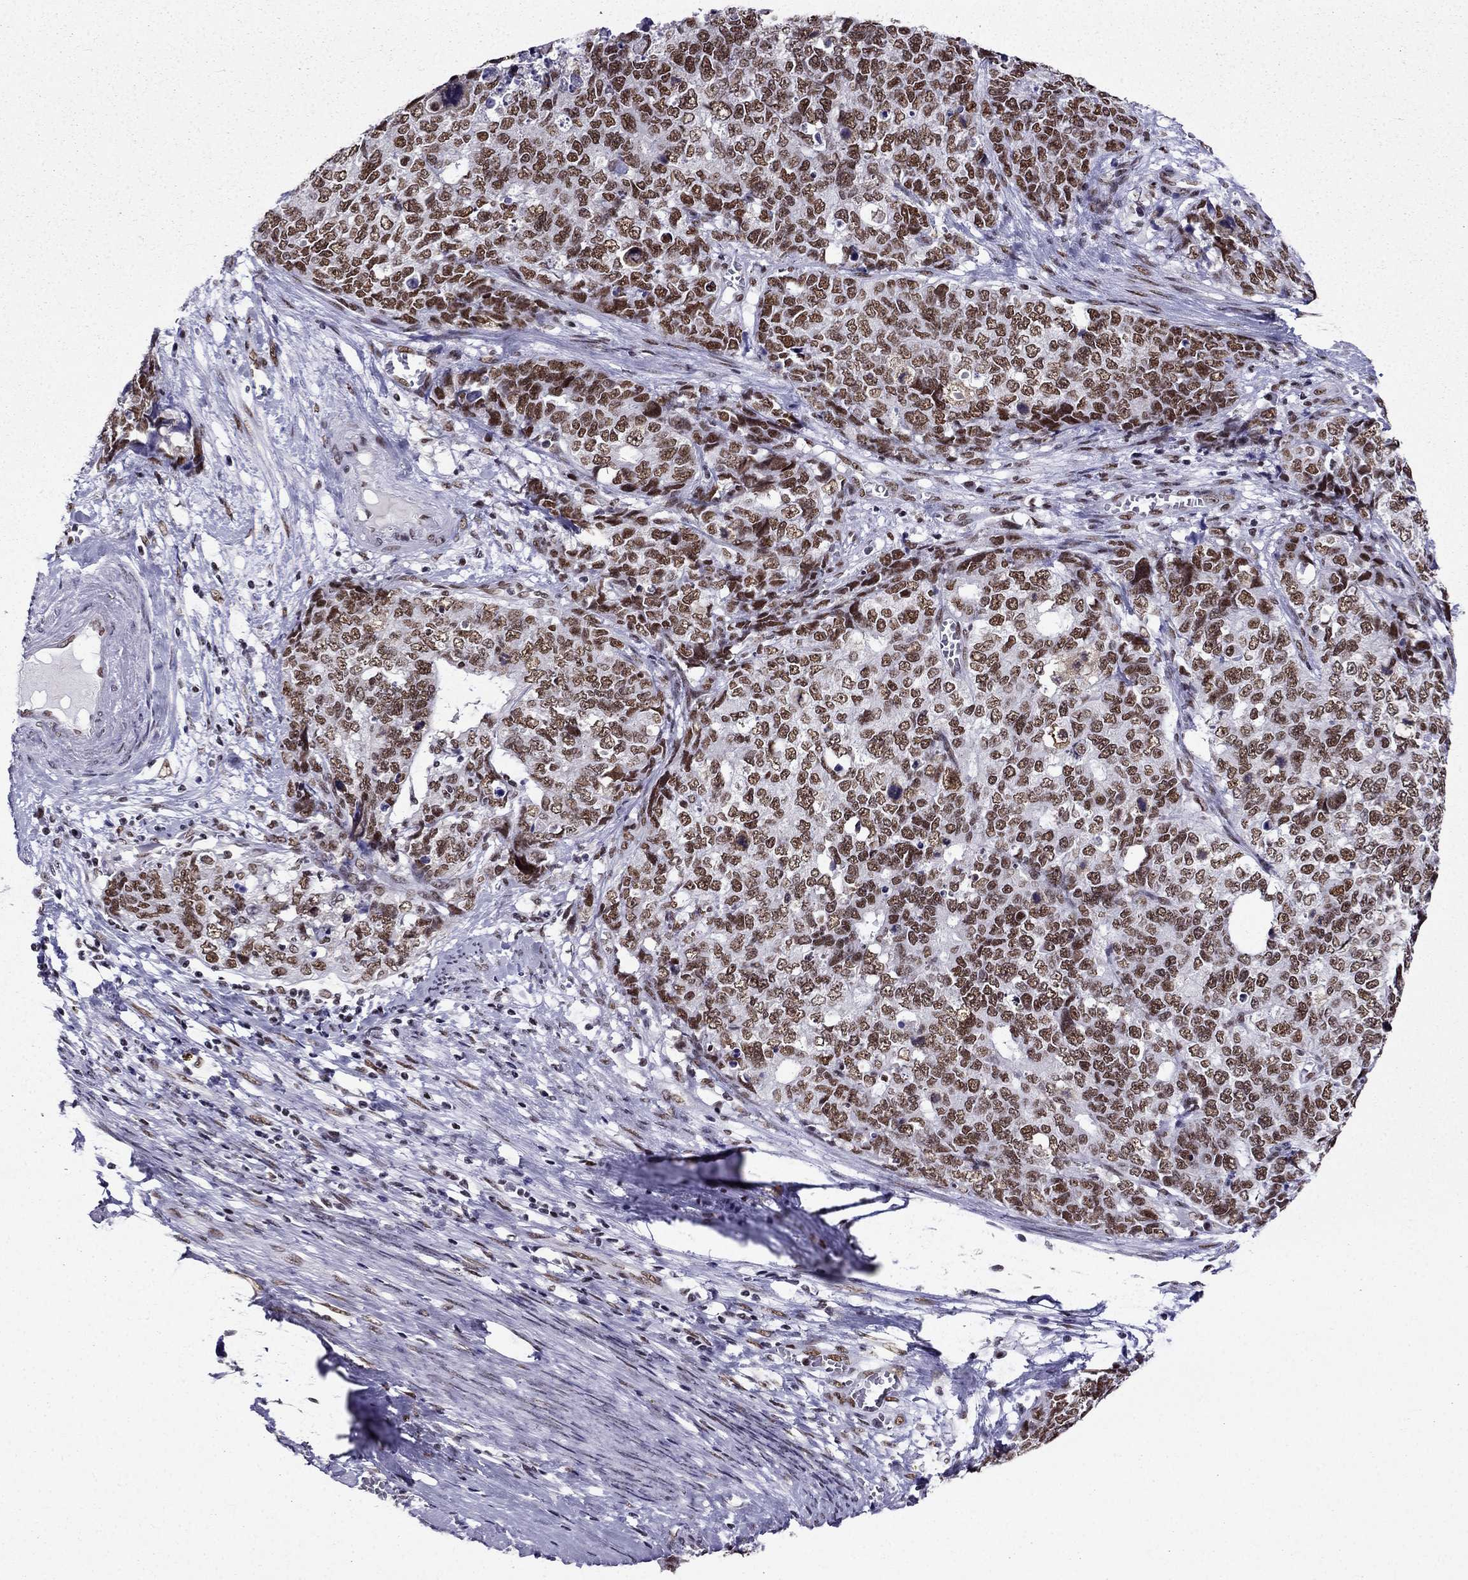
{"staining": {"intensity": "moderate", "quantity": ">75%", "location": "nuclear"}, "tissue": "cervical cancer", "cell_type": "Tumor cells", "image_type": "cancer", "snomed": [{"axis": "morphology", "description": "Squamous cell carcinoma, NOS"}, {"axis": "topography", "description": "Cervix"}], "caption": "Immunohistochemistry (IHC) (DAB) staining of cervical squamous cell carcinoma reveals moderate nuclear protein expression in about >75% of tumor cells.", "gene": "ZNF420", "patient": {"sex": "female", "age": 63}}